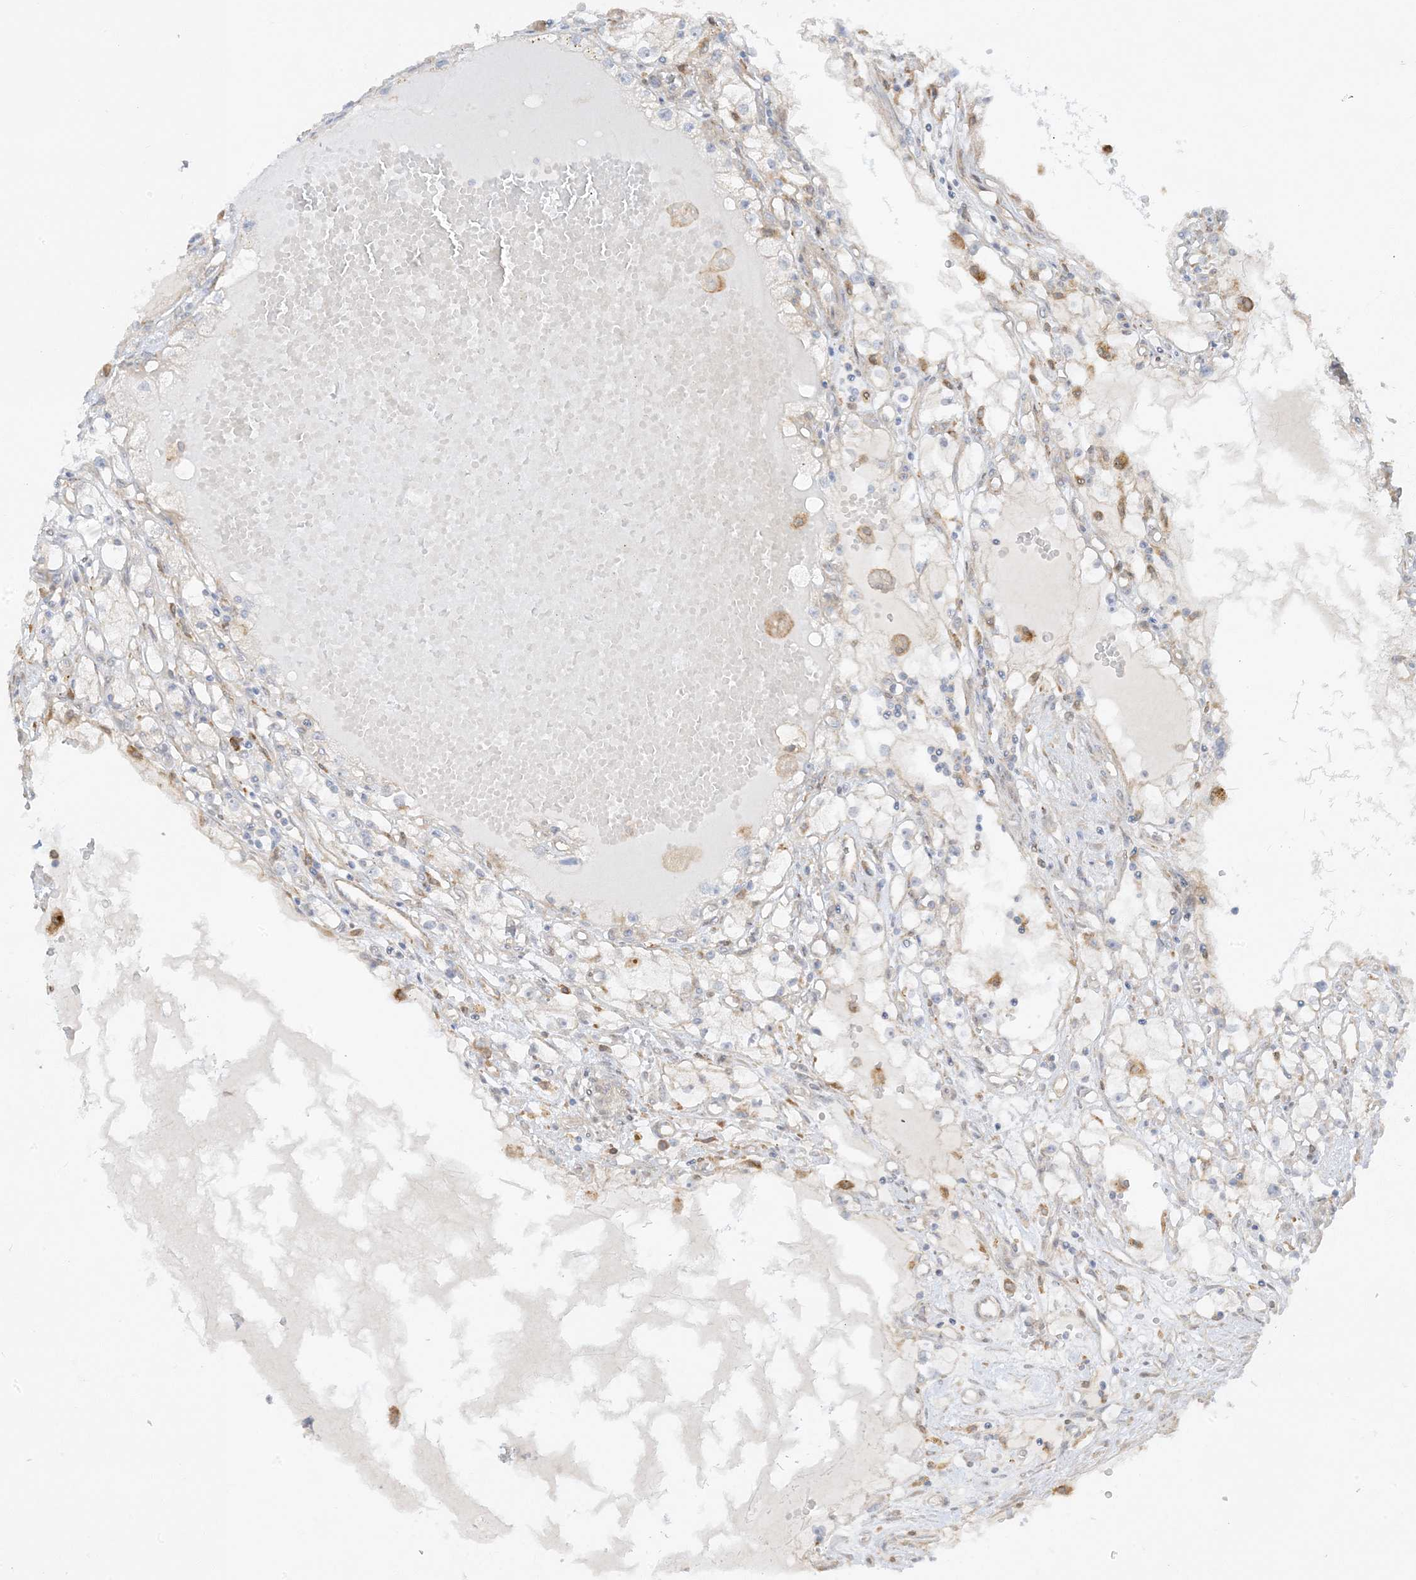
{"staining": {"intensity": "negative", "quantity": "none", "location": "none"}, "tissue": "renal cancer", "cell_type": "Tumor cells", "image_type": "cancer", "snomed": [{"axis": "morphology", "description": "Adenocarcinoma, NOS"}, {"axis": "topography", "description": "Kidney"}], "caption": "There is no significant positivity in tumor cells of adenocarcinoma (renal).", "gene": "SCARF2", "patient": {"sex": "male", "age": 56}}